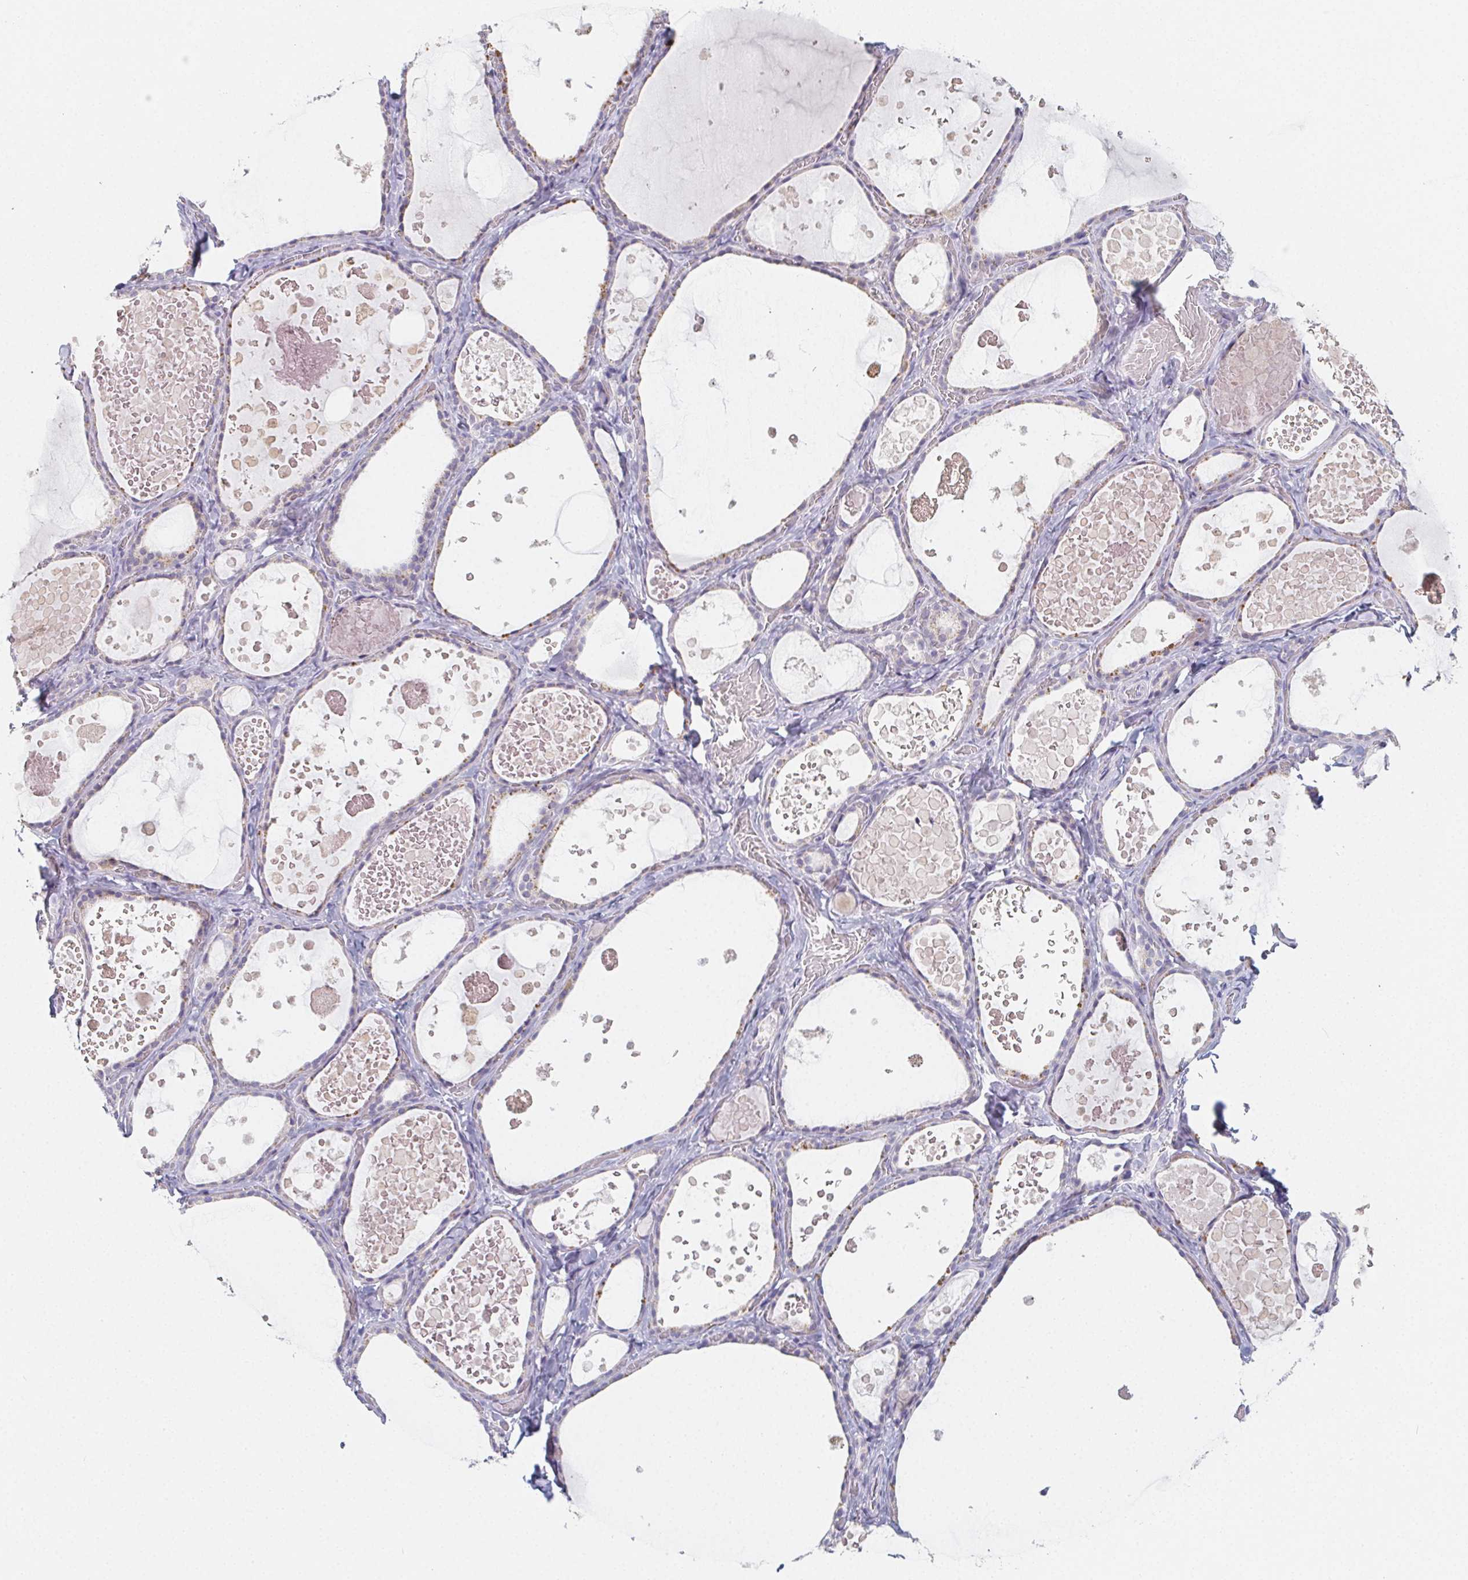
{"staining": {"intensity": "weak", "quantity": "<25%", "location": "cytoplasmic/membranous"}, "tissue": "thyroid gland", "cell_type": "Glandular cells", "image_type": "normal", "snomed": [{"axis": "morphology", "description": "Normal tissue, NOS"}, {"axis": "topography", "description": "Thyroid gland"}], "caption": "A high-resolution photomicrograph shows IHC staining of unremarkable thyroid gland, which displays no significant staining in glandular cells.", "gene": "GLIPR1L1", "patient": {"sex": "female", "age": 56}}